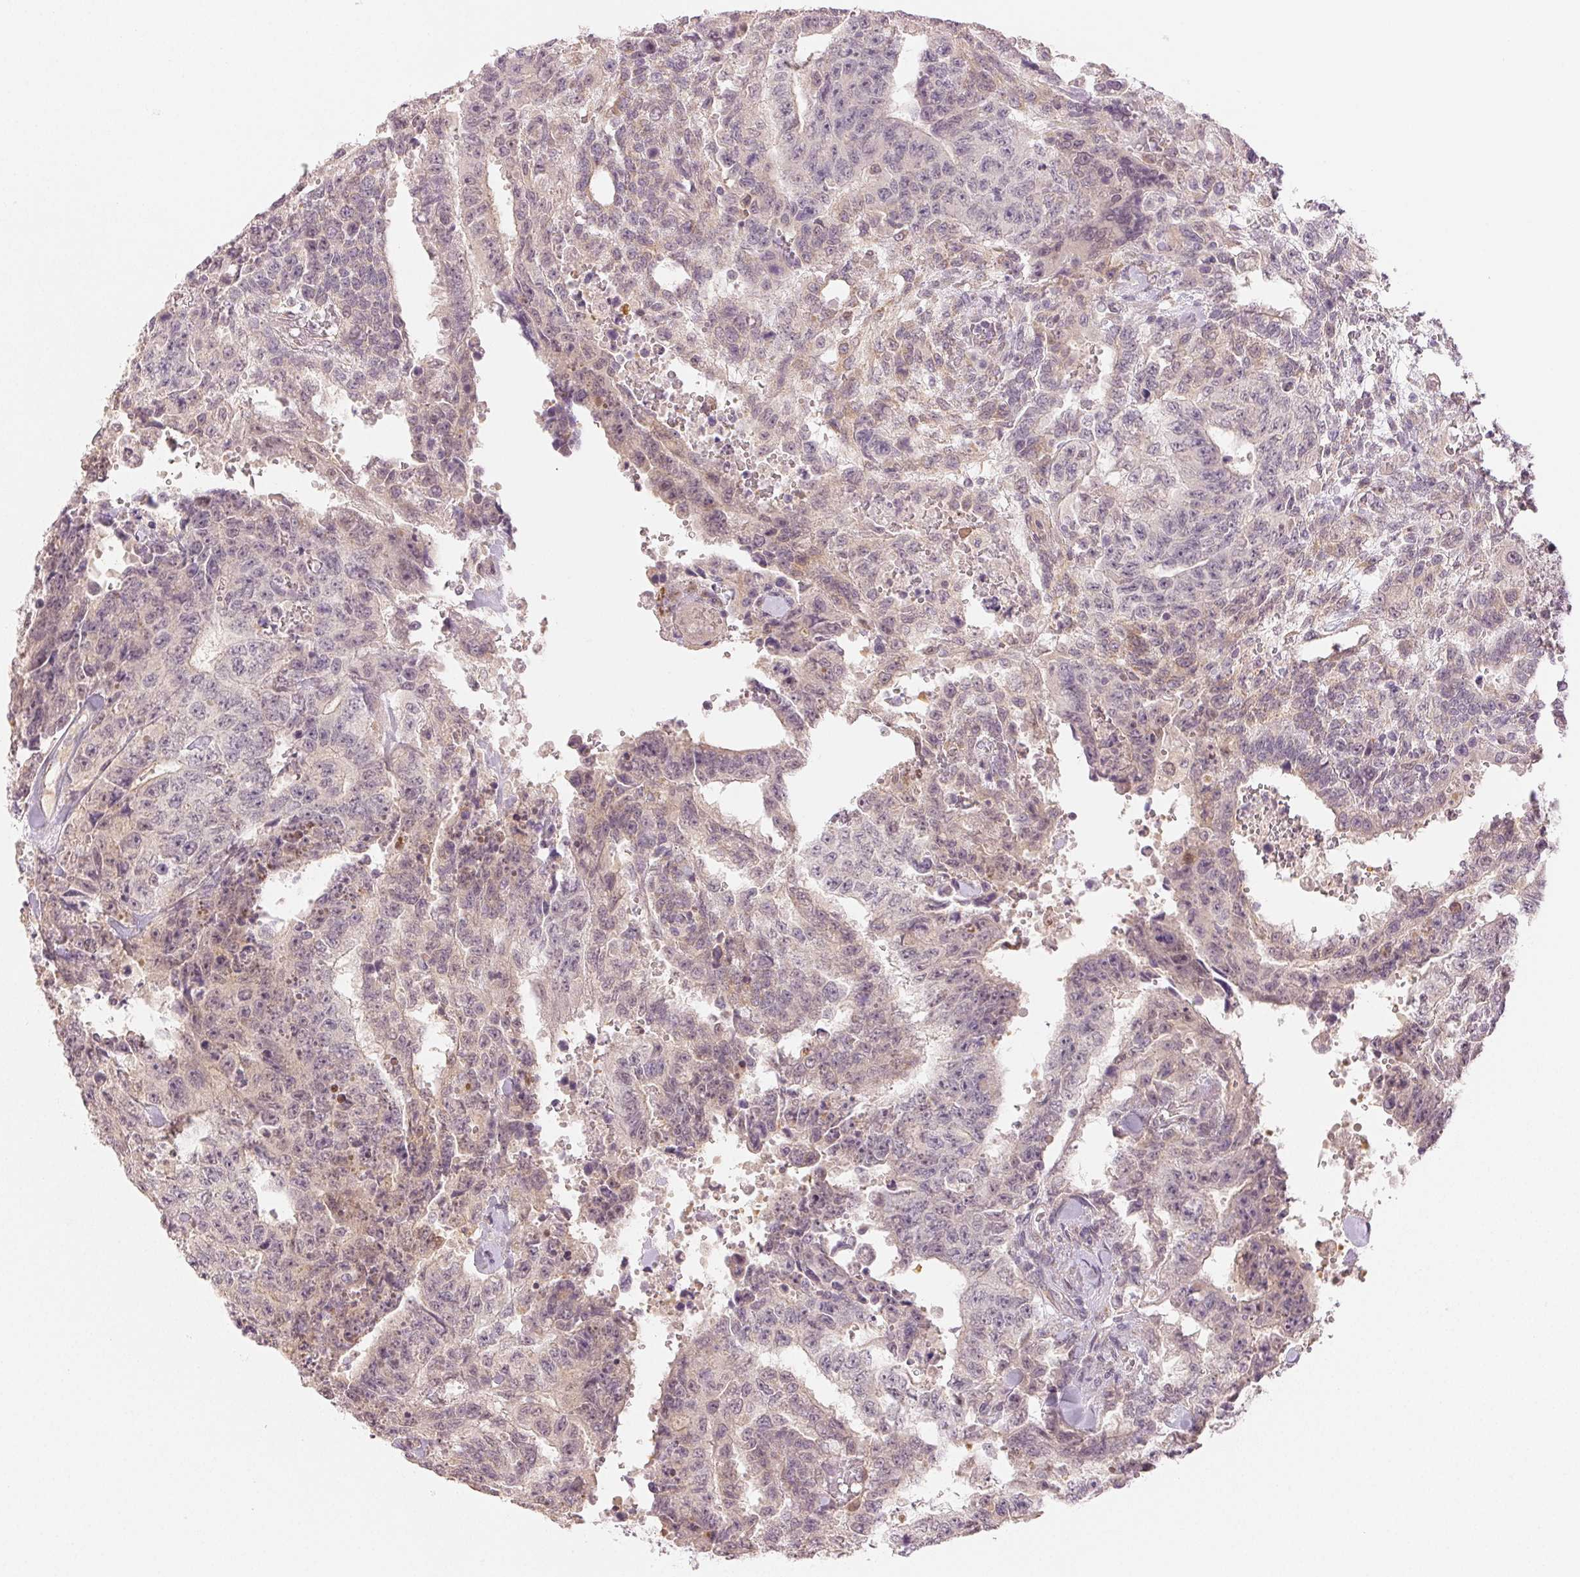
{"staining": {"intensity": "weak", "quantity": "<25%", "location": "cytoplasmic/membranous,nuclear"}, "tissue": "testis cancer", "cell_type": "Tumor cells", "image_type": "cancer", "snomed": [{"axis": "morphology", "description": "Carcinoma, Embryonal, NOS"}, {"axis": "topography", "description": "Testis"}], "caption": "Tumor cells show no significant protein positivity in testis cancer.", "gene": "MAP1LC3A", "patient": {"sex": "male", "age": 24}}